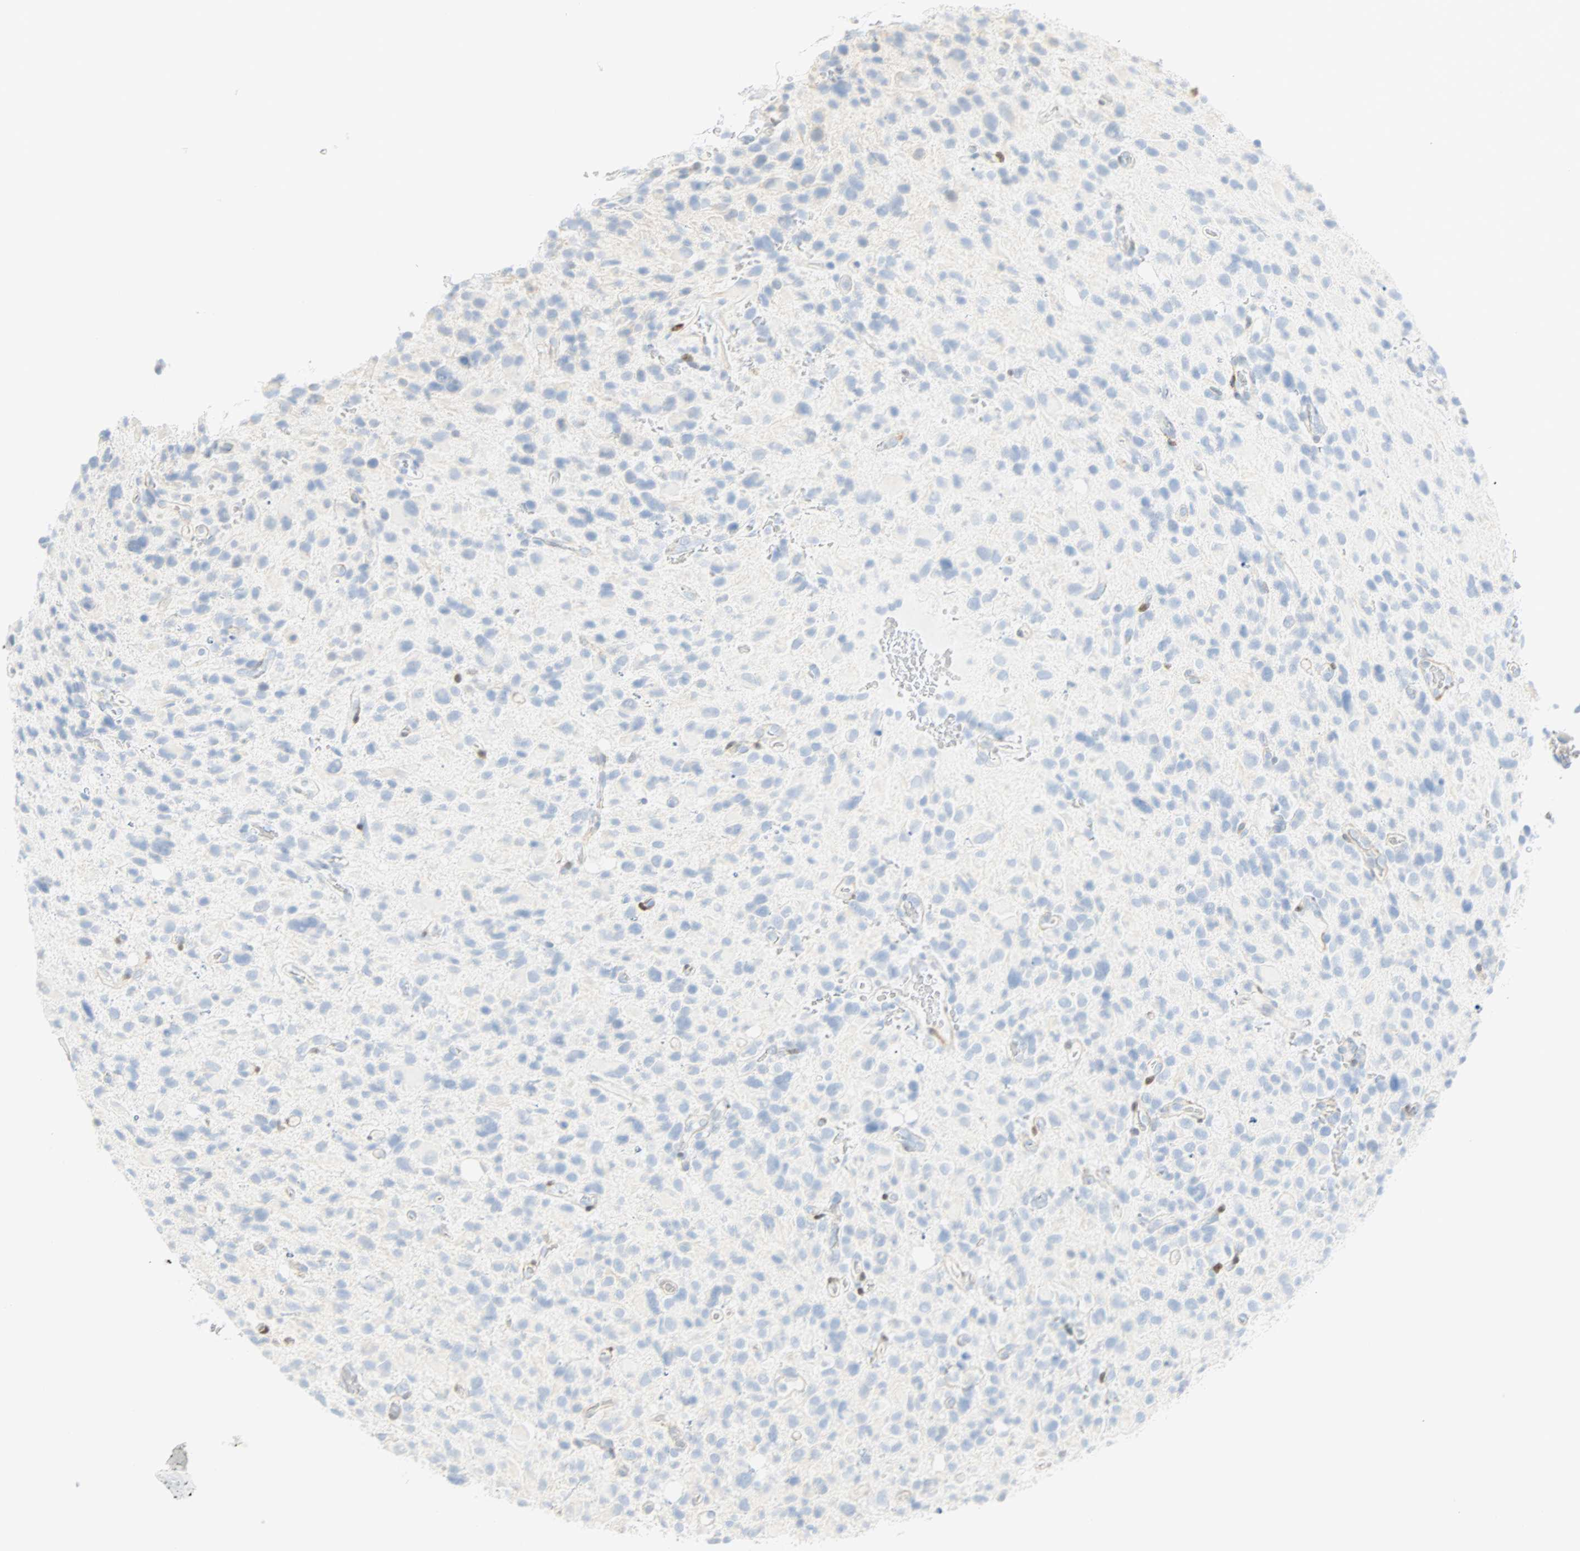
{"staining": {"intensity": "negative", "quantity": "none", "location": "none"}, "tissue": "glioma", "cell_type": "Tumor cells", "image_type": "cancer", "snomed": [{"axis": "morphology", "description": "Glioma, malignant, High grade"}, {"axis": "topography", "description": "Brain"}], "caption": "This is an IHC photomicrograph of malignant glioma (high-grade). There is no expression in tumor cells.", "gene": "SELENBP1", "patient": {"sex": "male", "age": 48}}